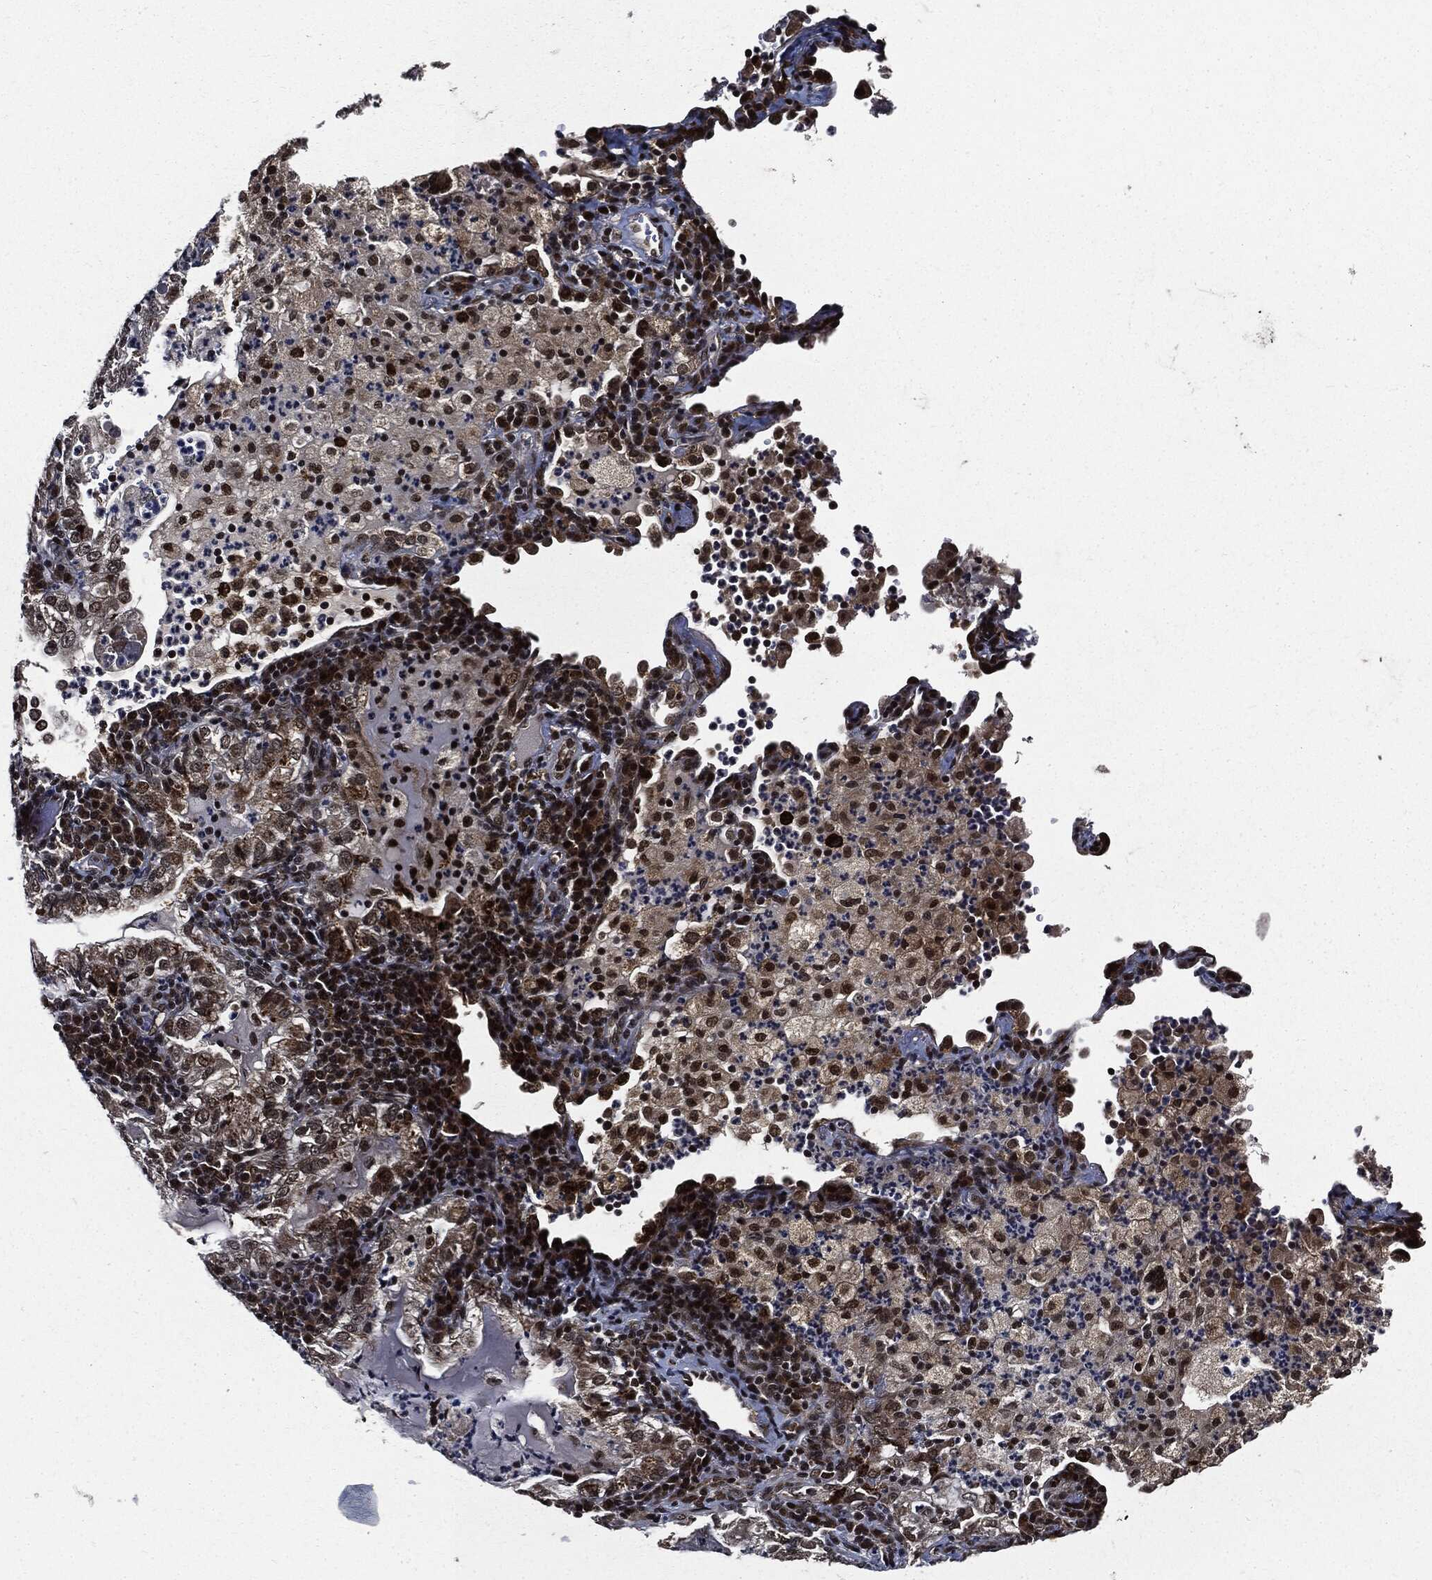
{"staining": {"intensity": "moderate", "quantity": "25%-75%", "location": "cytoplasmic/membranous,nuclear"}, "tissue": "lung cancer", "cell_type": "Tumor cells", "image_type": "cancer", "snomed": [{"axis": "morphology", "description": "Adenocarcinoma, NOS"}, {"axis": "topography", "description": "Lung"}], "caption": "Human lung adenocarcinoma stained with a protein marker displays moderate staining in tumor cells.", "gene": "SUGT1", "patient": {"sex": "female", "age": 73}}